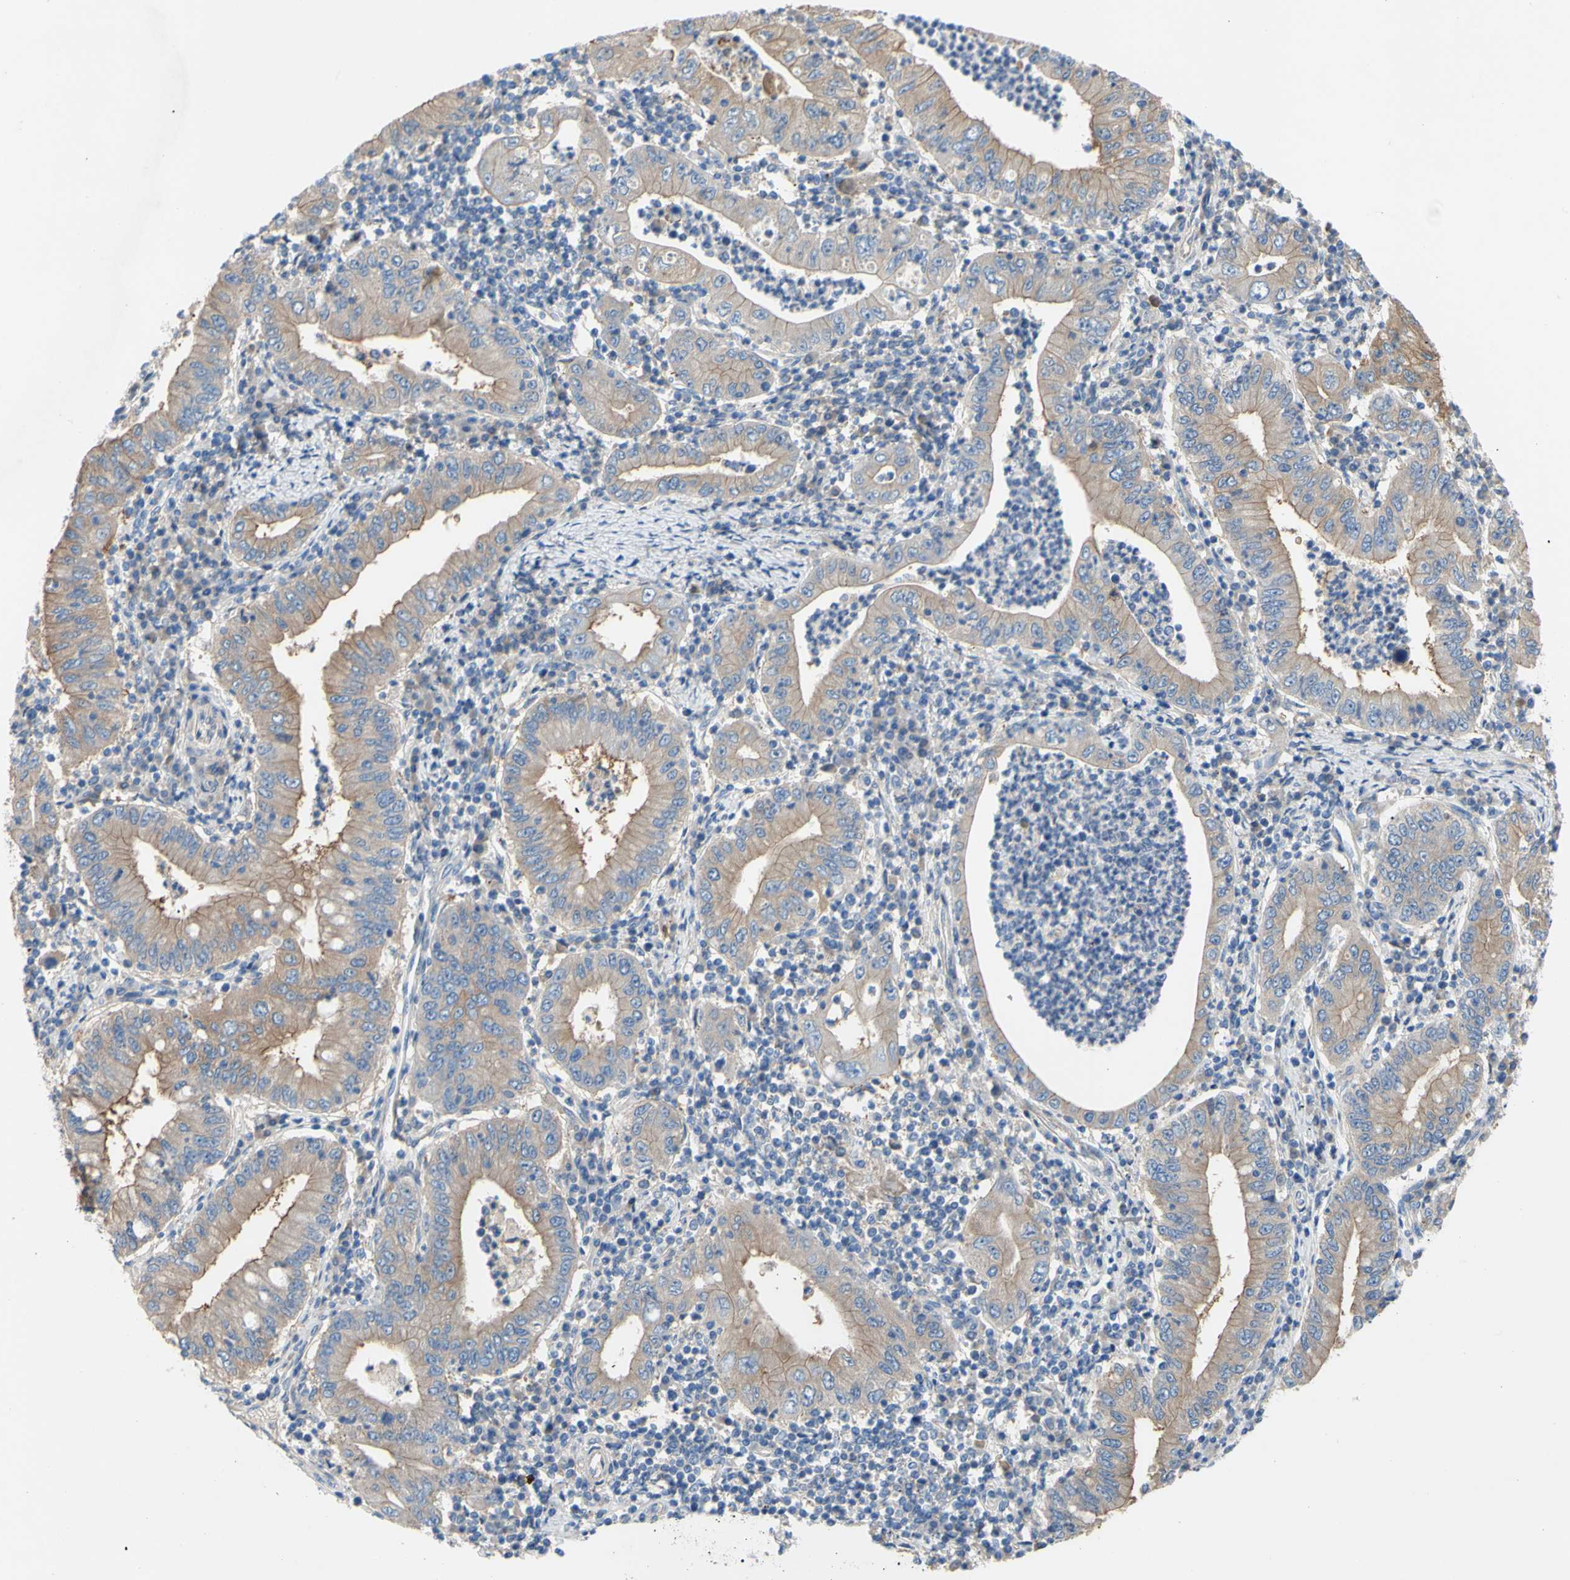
{"staining": {"intensity": "weak", "quantity": ">75%", "location": "cytoplasmic/membranous"}, "tissue": "stomach cancer", "cell_type": "Tumor cells", "image_type": "cancer", "snomed": [{"axis": "morphology", "description": "Normal tissue, NOS"}, {"axis": "morphology", "description": "Adenocarcinoma, NOS"}, {"axis": "topography", "description": "Esophagus"}, {"axis": "topography", "description": "Stomach, upper"}, {"axis": "topography", "description": "Peripheral nerve tissue"}], "caption": "Stomach adenocarcinoma stained with a brown dye exhibits weak cytoplasmic/membranous positive positivity in approximately >75% of tumor cells.", "gene": "TMEM59L", "patient": {"sex": "male", "age": 62}}